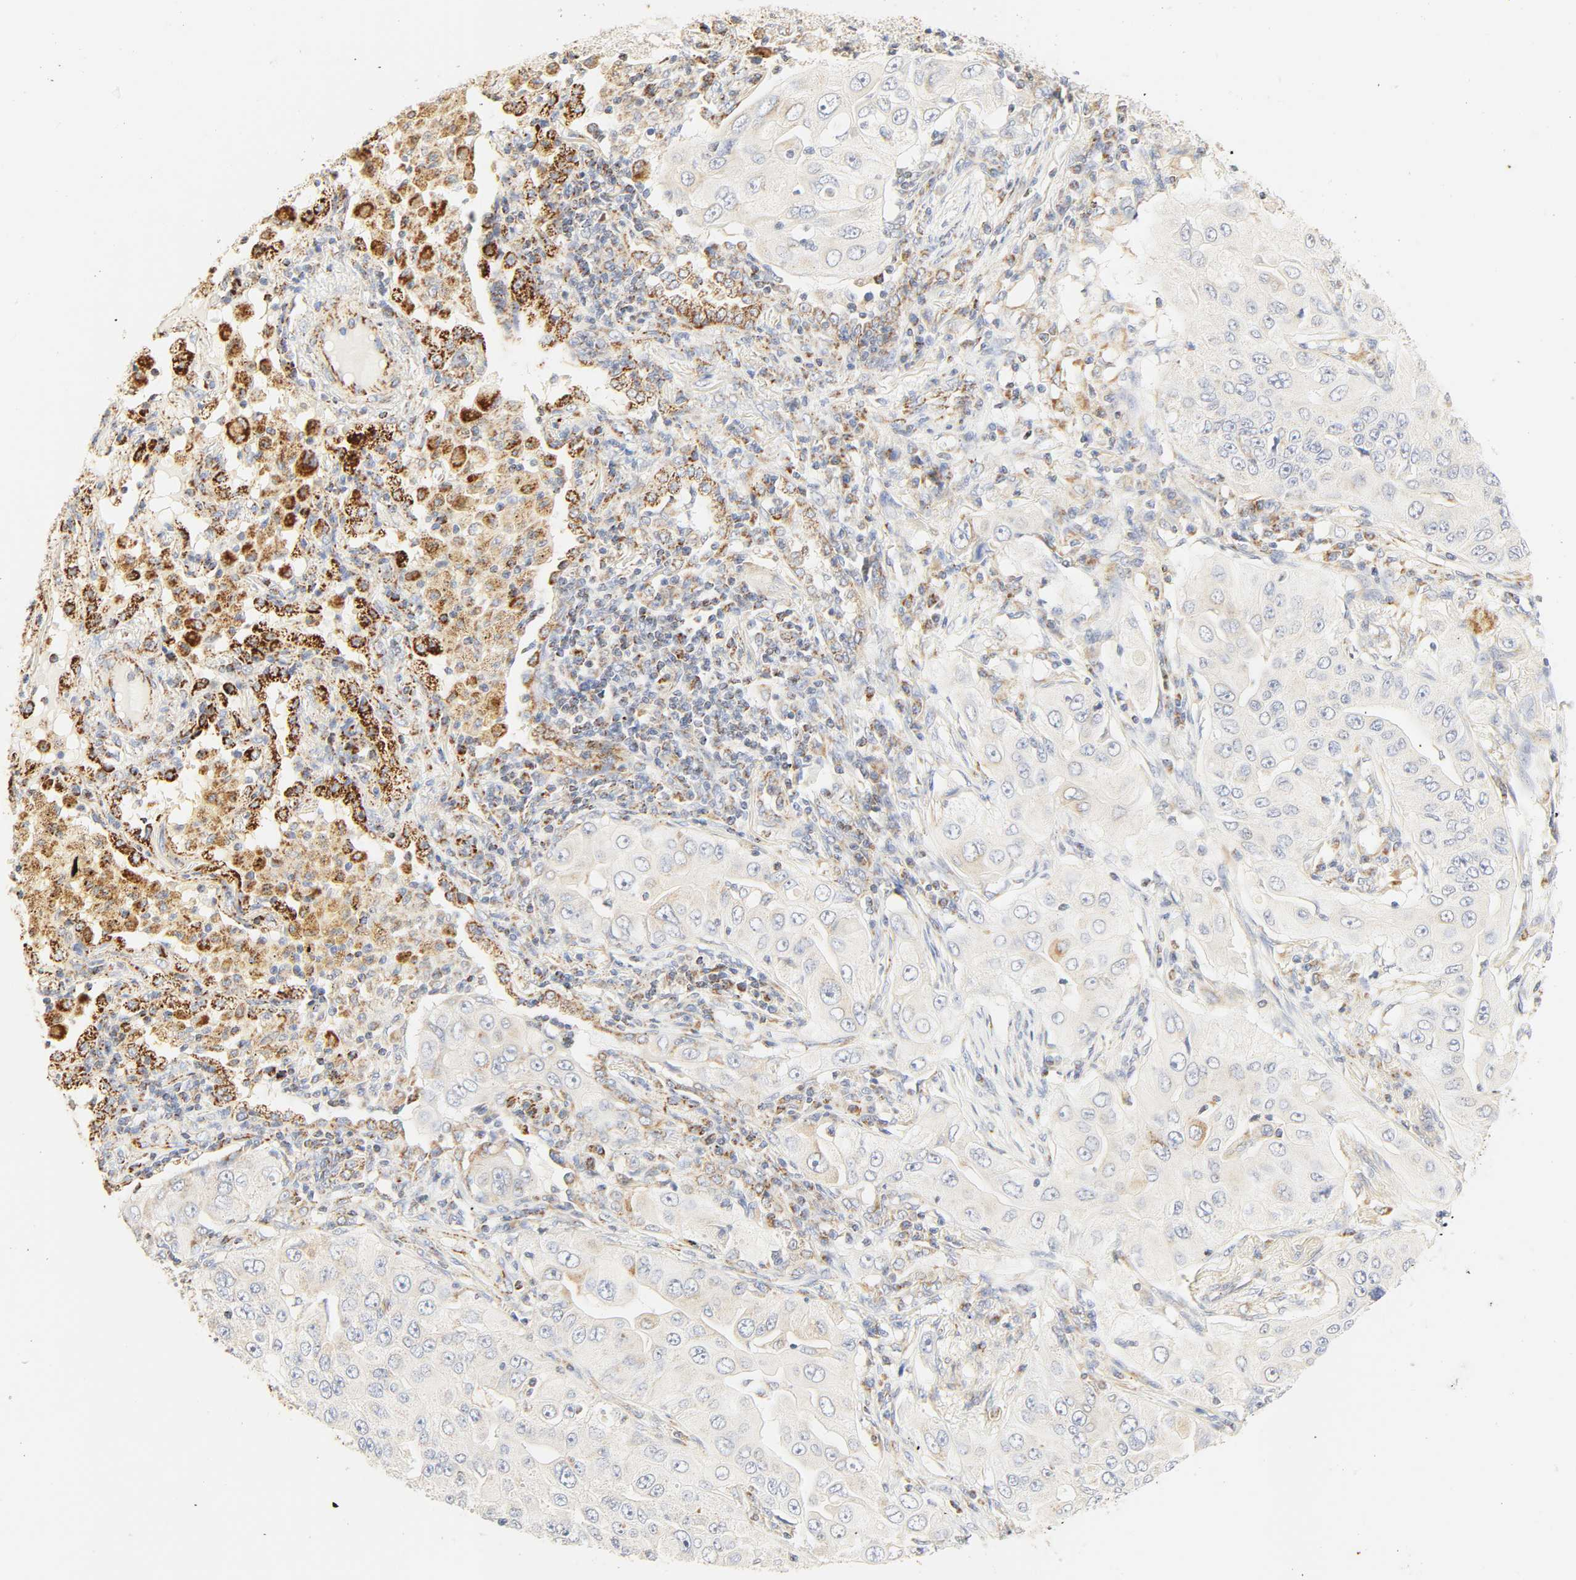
{"staining": {"intensity": "weak", "quantity": "<25%", "location": "cytoplasmic/membranous"}, "tissue": "lung cancer", "cell_type": "Tumor cells", "image_type": "cancer", "snomed": [{"axis": "morphology", "description": "Adenocarcinoma, NOS"}, {"axis": "topography", "description": "Lung"}], "caption": "This photomicrograph is of lung adenocarcinoma stained with immunohistochemistry (IHC) to label a protein in brown with the nuclei are counter-stained blue. There is no expression in tumor cells.", "gene": "ACAT1", "patient": {"sex": "male", "age": 84}}